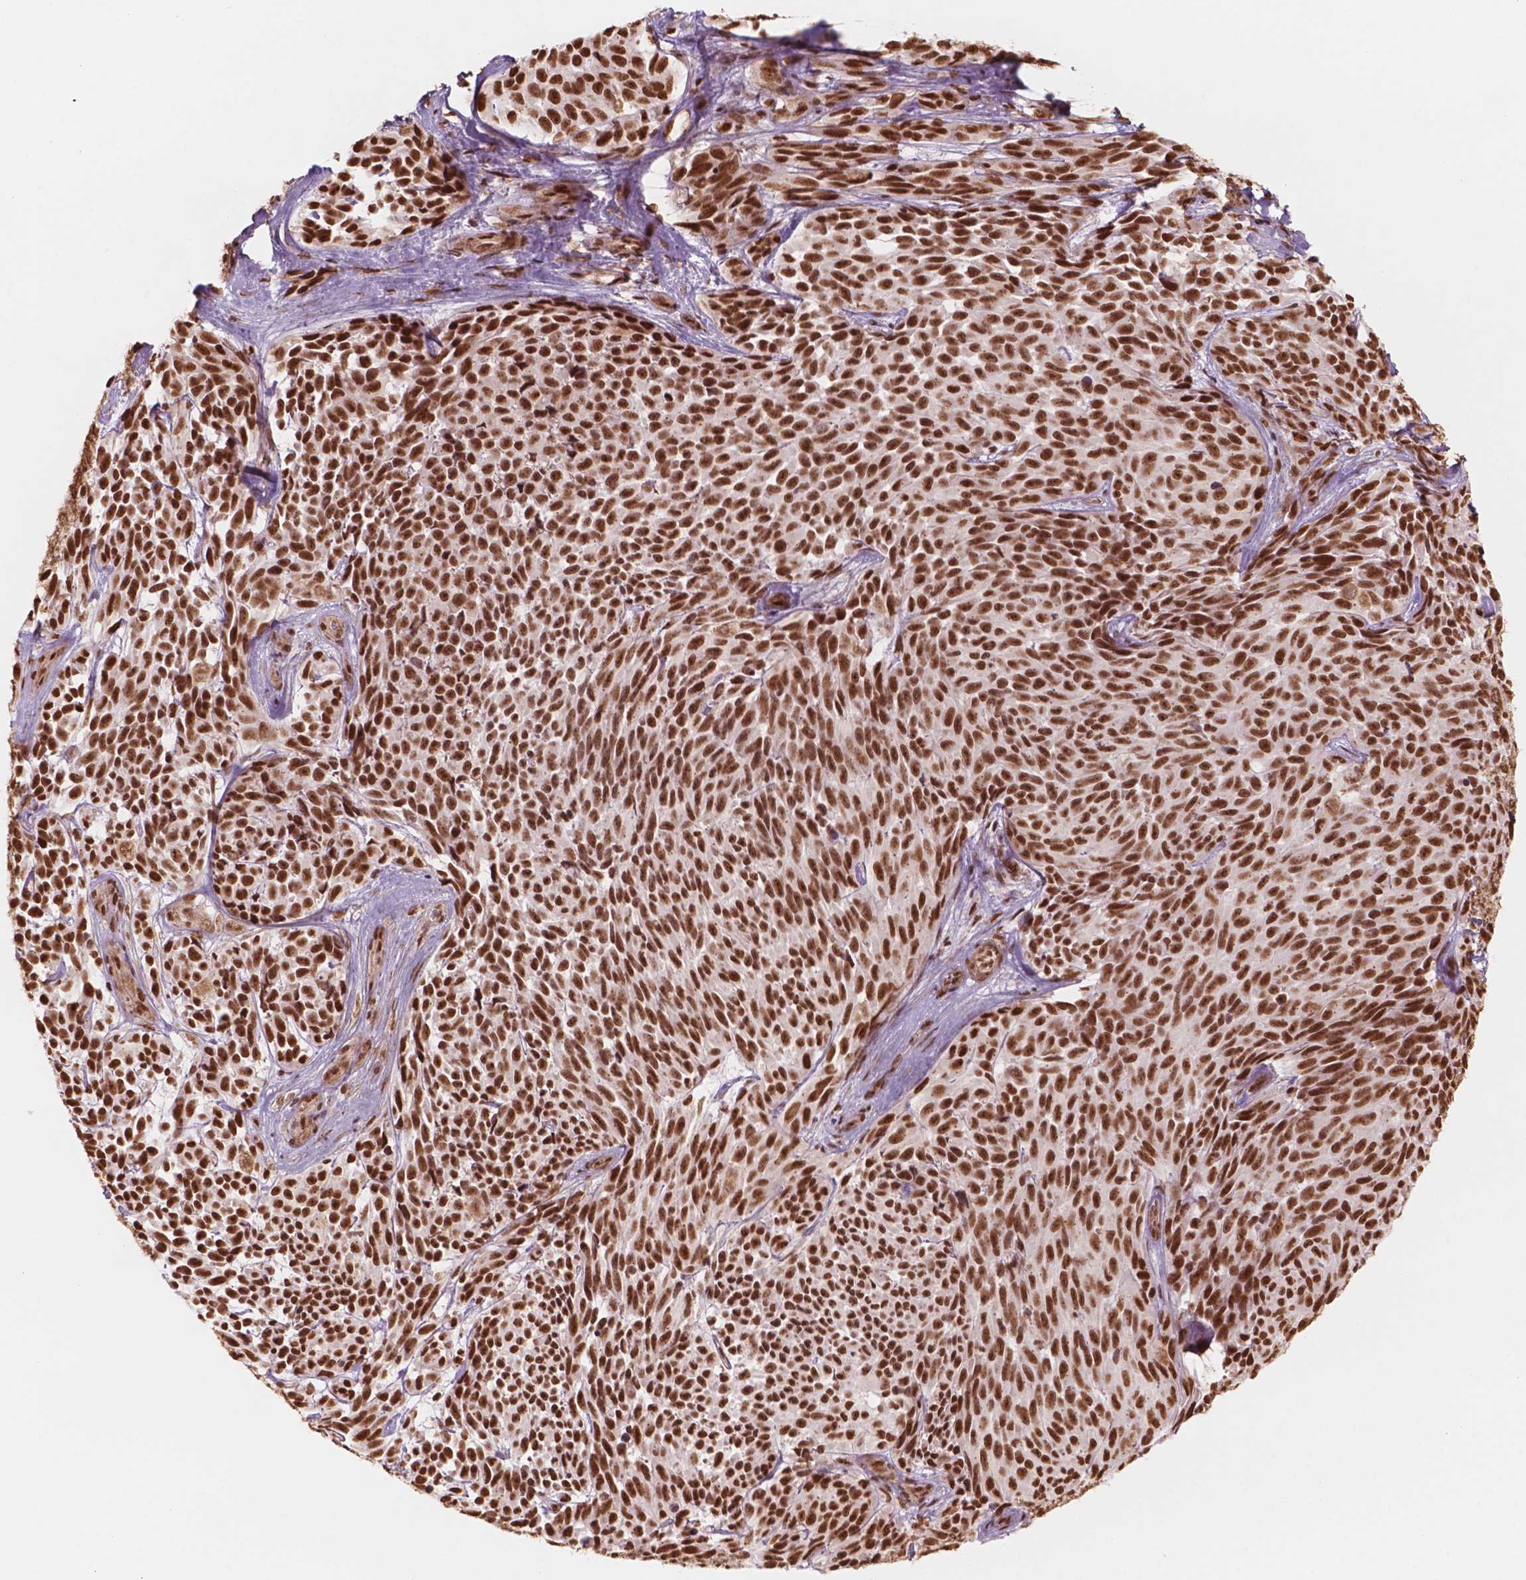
{"staining": {"intensity": "strong", "quantity": ">75%", "location": "nuclear"}, "tissue": "melanoma", "cell_type": "Tumor cells", "image_type": "cancer", "snomed": [{"axis": "morphology", "description": "Malignant melanoma, NOS"}, {"axis": "topography", "description": "Skin"}], "caption": "Immunohistochemistry (IHC) of human melanoma displays high levels of strong nuclear staining in about >75% of tumor cells. The protein is stained brown, and the nuclei are stained in blue (DAB (3,3'-diaminobenzidine) IHC with brightfield microscopy, high magnification).", "gene": "GTF3C5", "patient": {"sex": "female", "age": 88}}